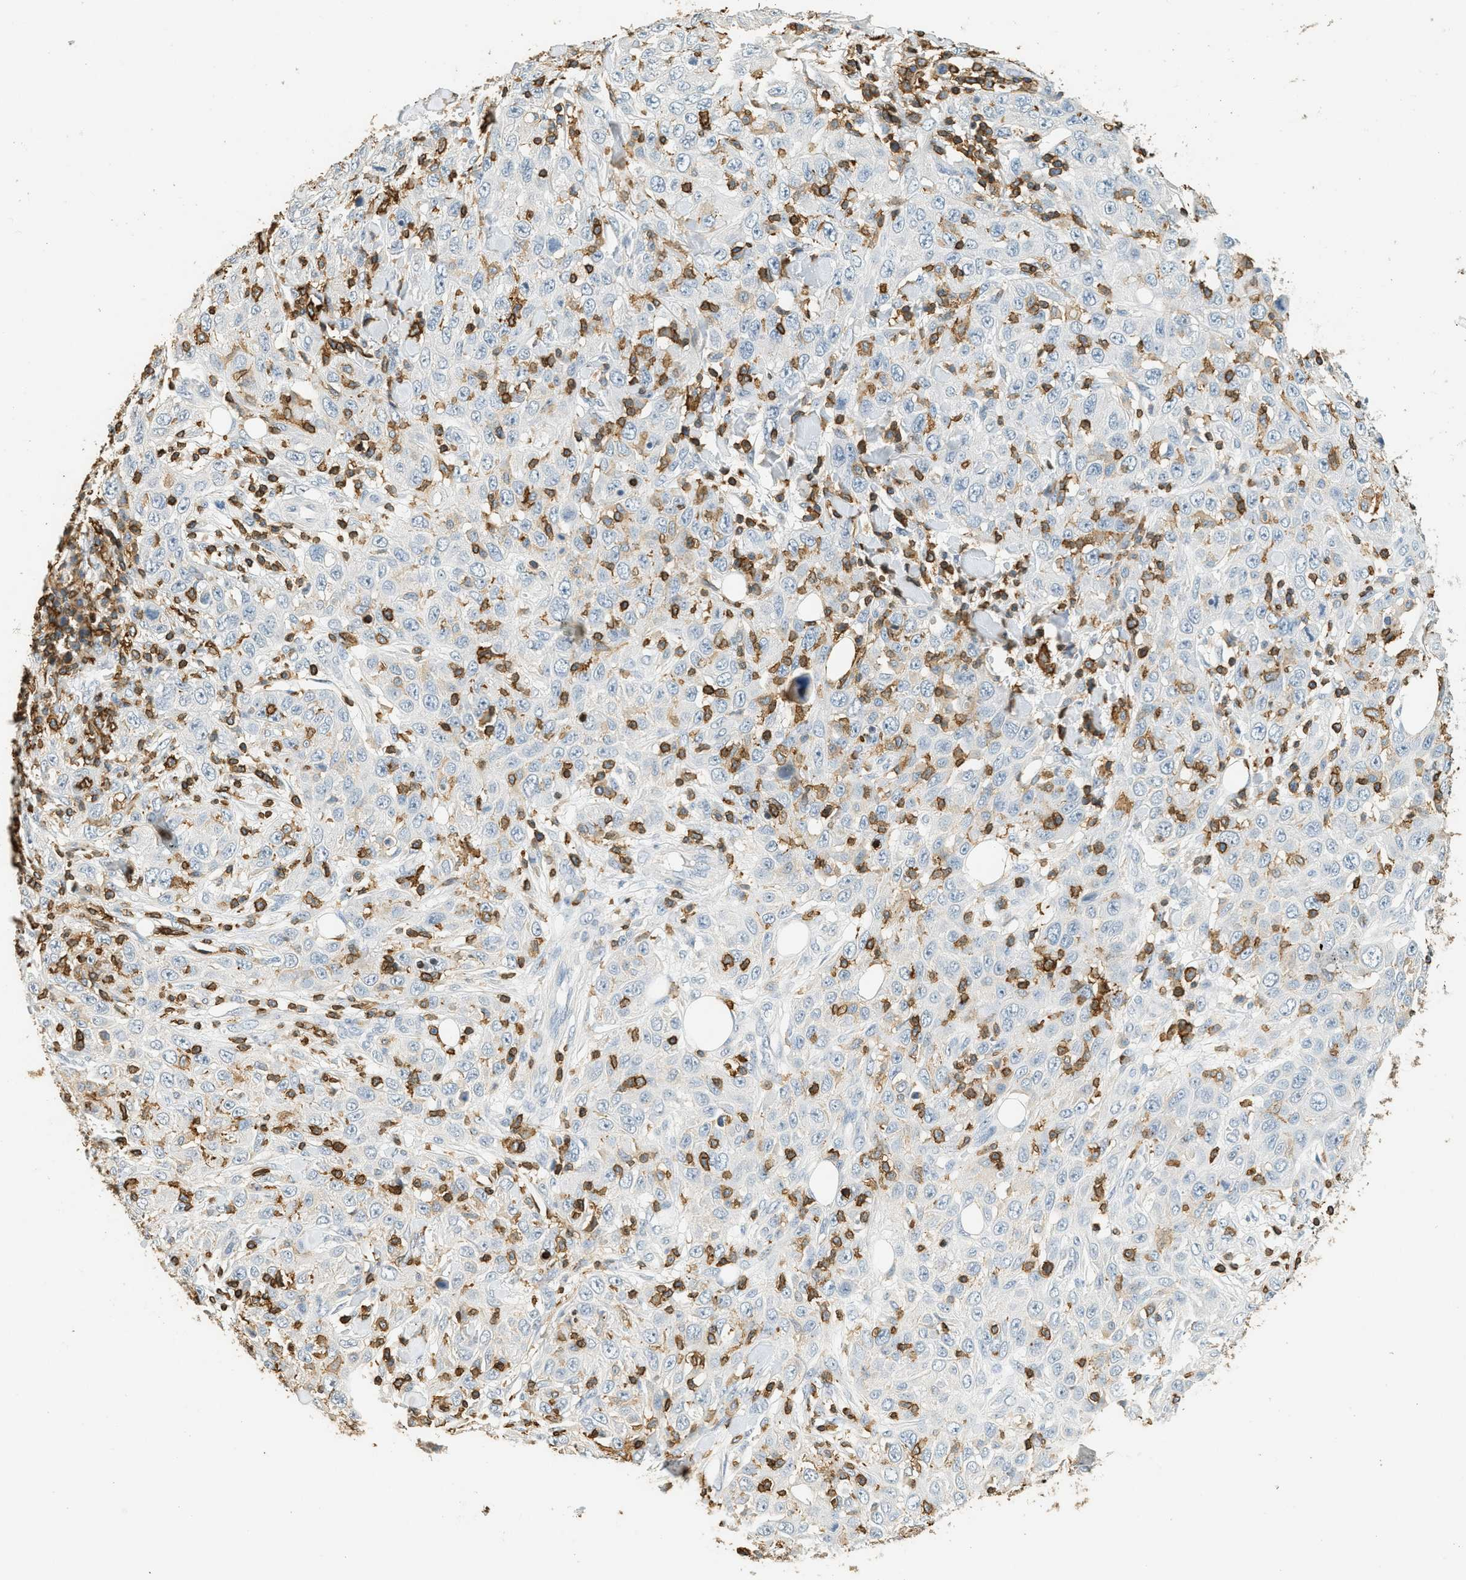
{"staining": {"intensity": "negative", "quantity": "none", "location": "none"}, "tissue": "skin cancer", "cell_type": "Tumor cells", "image_type": "cancer", "snomed": [{"axis": "morphology", "description": "Squamous cell carcinoma, NOS"}, {"axis": "topography", "description": "Skin"}], "caption": "High power microscopy histopathology image of an immunohistochemistry (IHC) photomicrograph of squamous cell carcinoma (skin), revealing no significant expression in tumor cells.", "gene": "LSP1", "patient": {"sex": "female", "age": 88}}